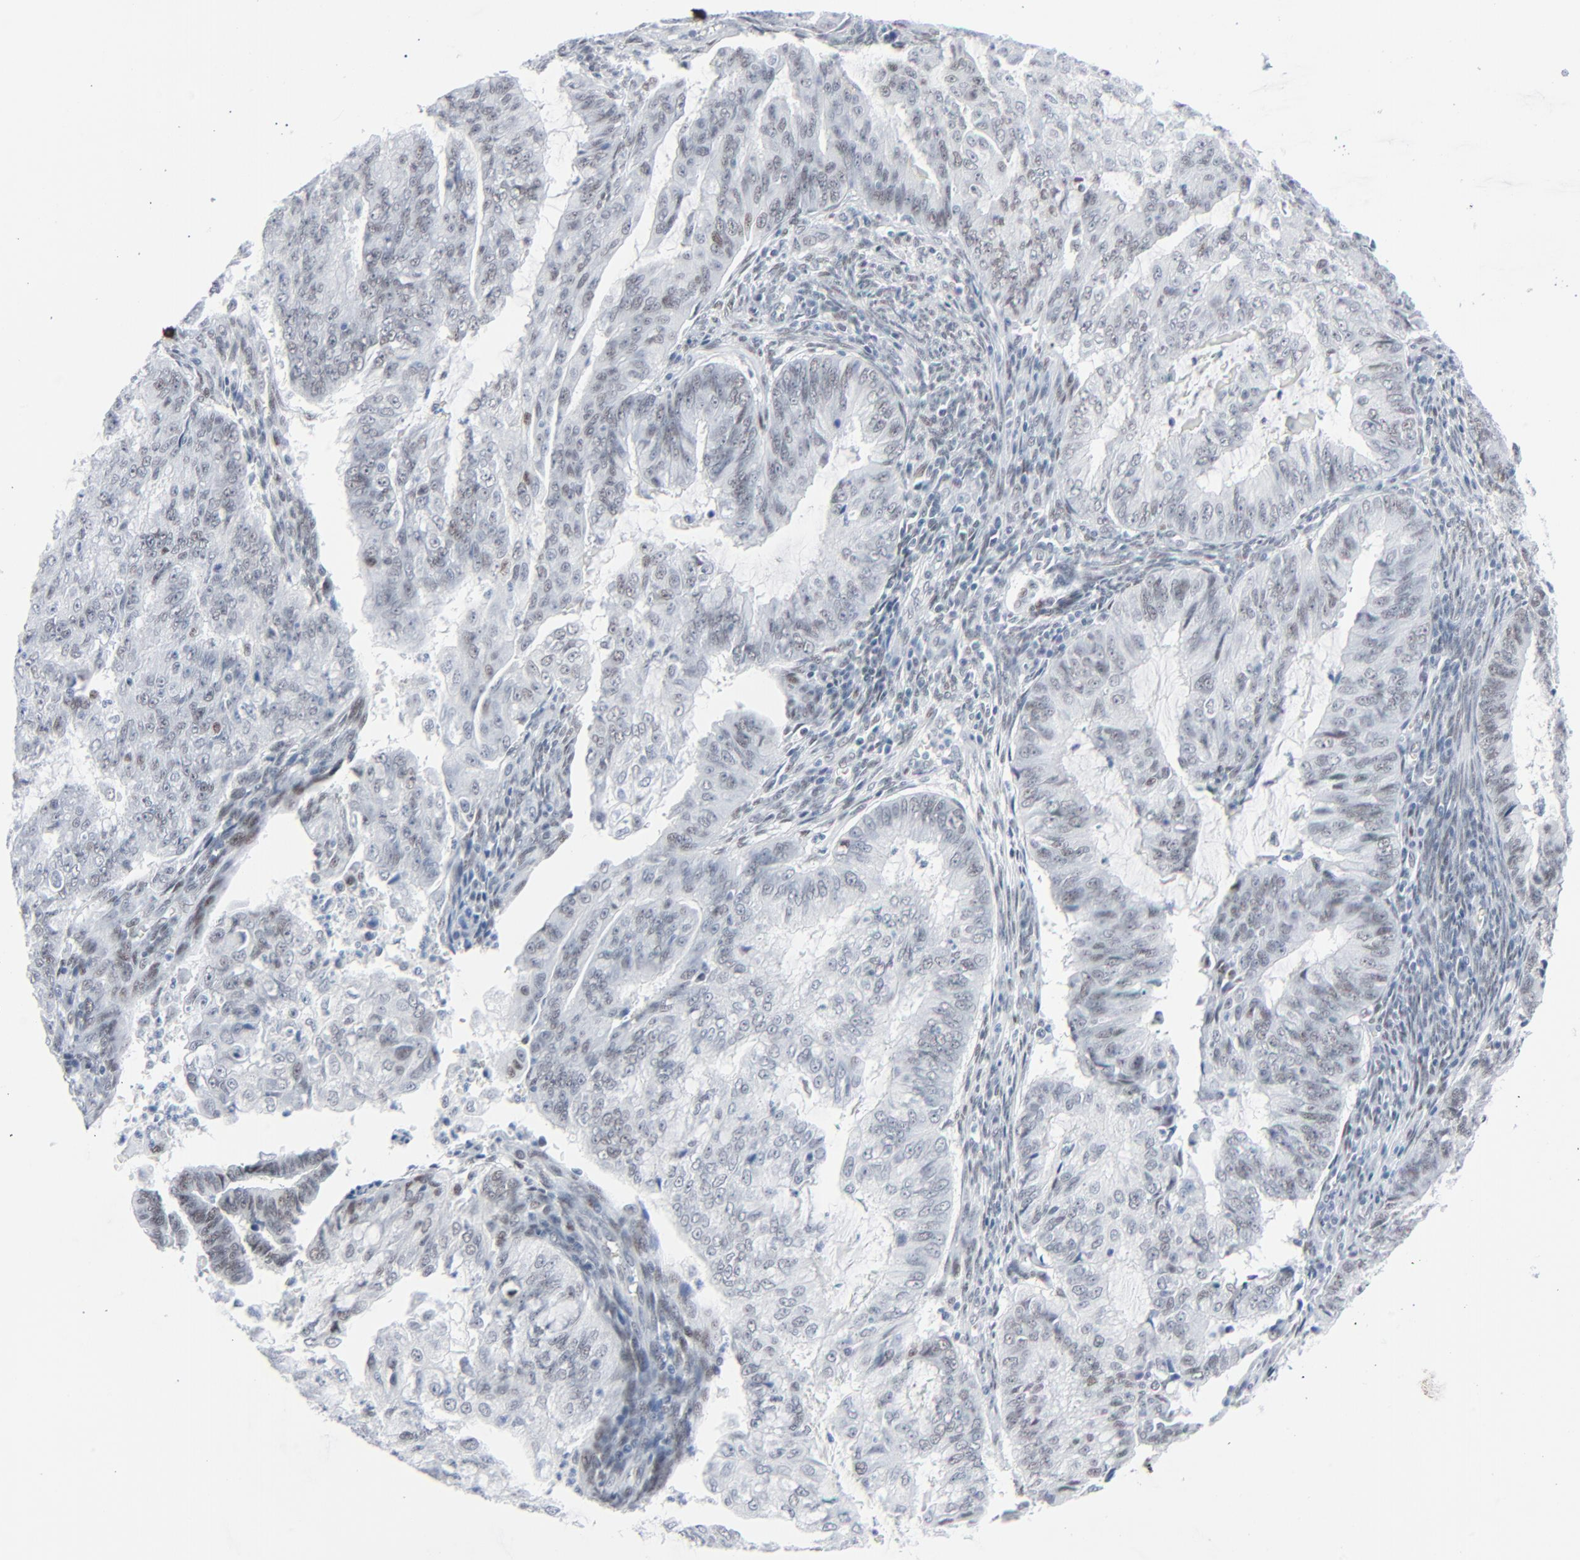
{"staining": {"intensity": "weak", "quantity": "25%-75%", "location": "nuclear"}, "tissue": "endometrial cancer", "cell_type": "Tumor cells", "image_type": "cancer", "snomed": [{"axis": "morphology", "description": "Adenocarcinoma, NOS"}, {"axis": "topography", "description": "Endometrium"}], "caption": "IHC (DAB (3,3'-diaminobenzidine)) staining of endometrial cancer (adenocarcinoma) exhibits weak nuclear protein positivity in about 25%-75% of tumor cells.", "gene": "SIRT1", "patient": {"sex": "female", "age": 75}}